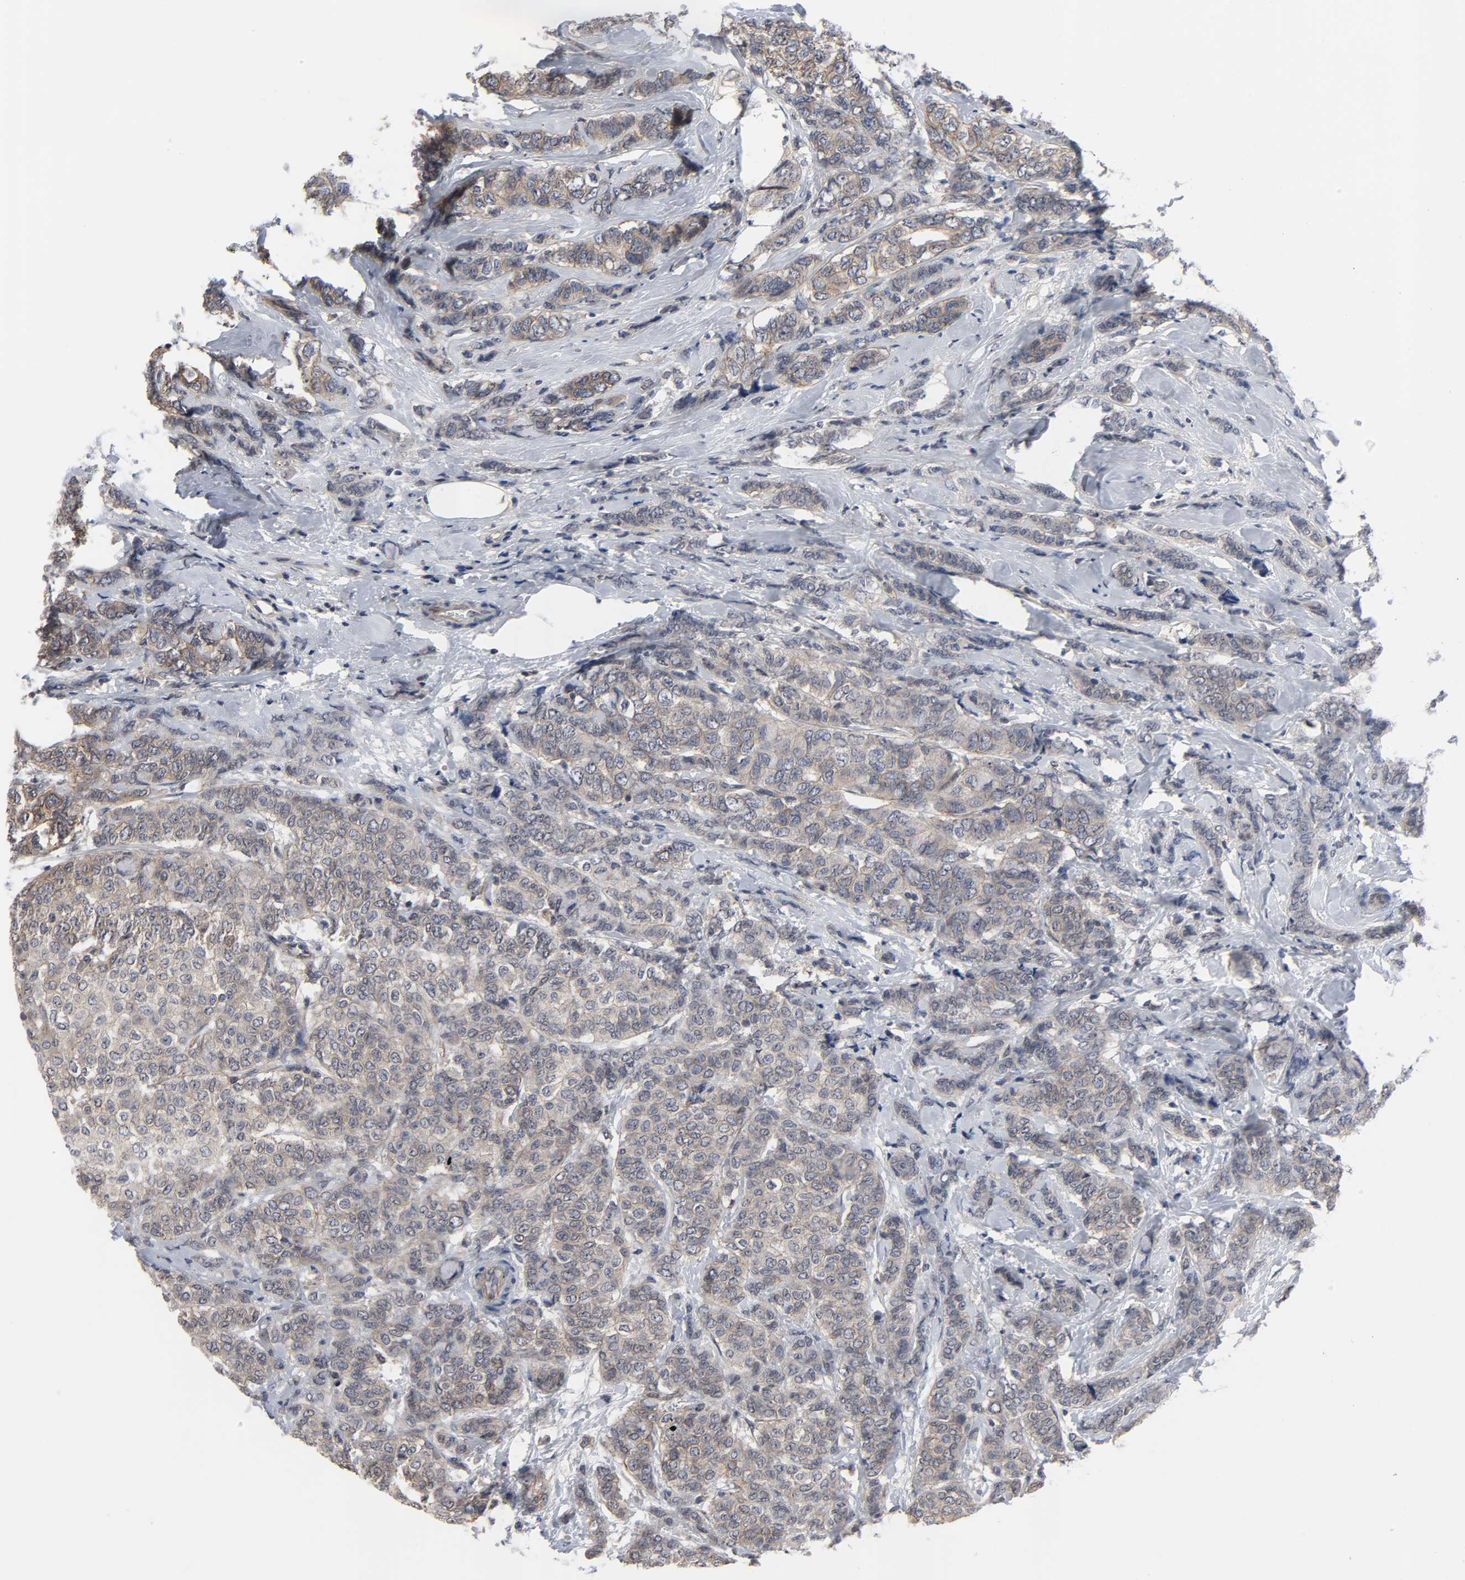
{"staining": {"intensity": "weak", "quantity": "25%-75%", "location": "cytoplasmic/membranous"}, "tissue": "breast cancer", "cell_type": "Tumor cells", "image_type": "cancer", "snomed": [{"axis": "morphology", "description": "Lobular carcinoma"}, {"axis": "topography", "description": "Breast"}], "caption": "Breast cancer (lobular carcinoma) stained with a protein marker exhibits weak staining in tumor cells.", "gene": "DDX10", "patient": {"sex": "female", "age": 60}}